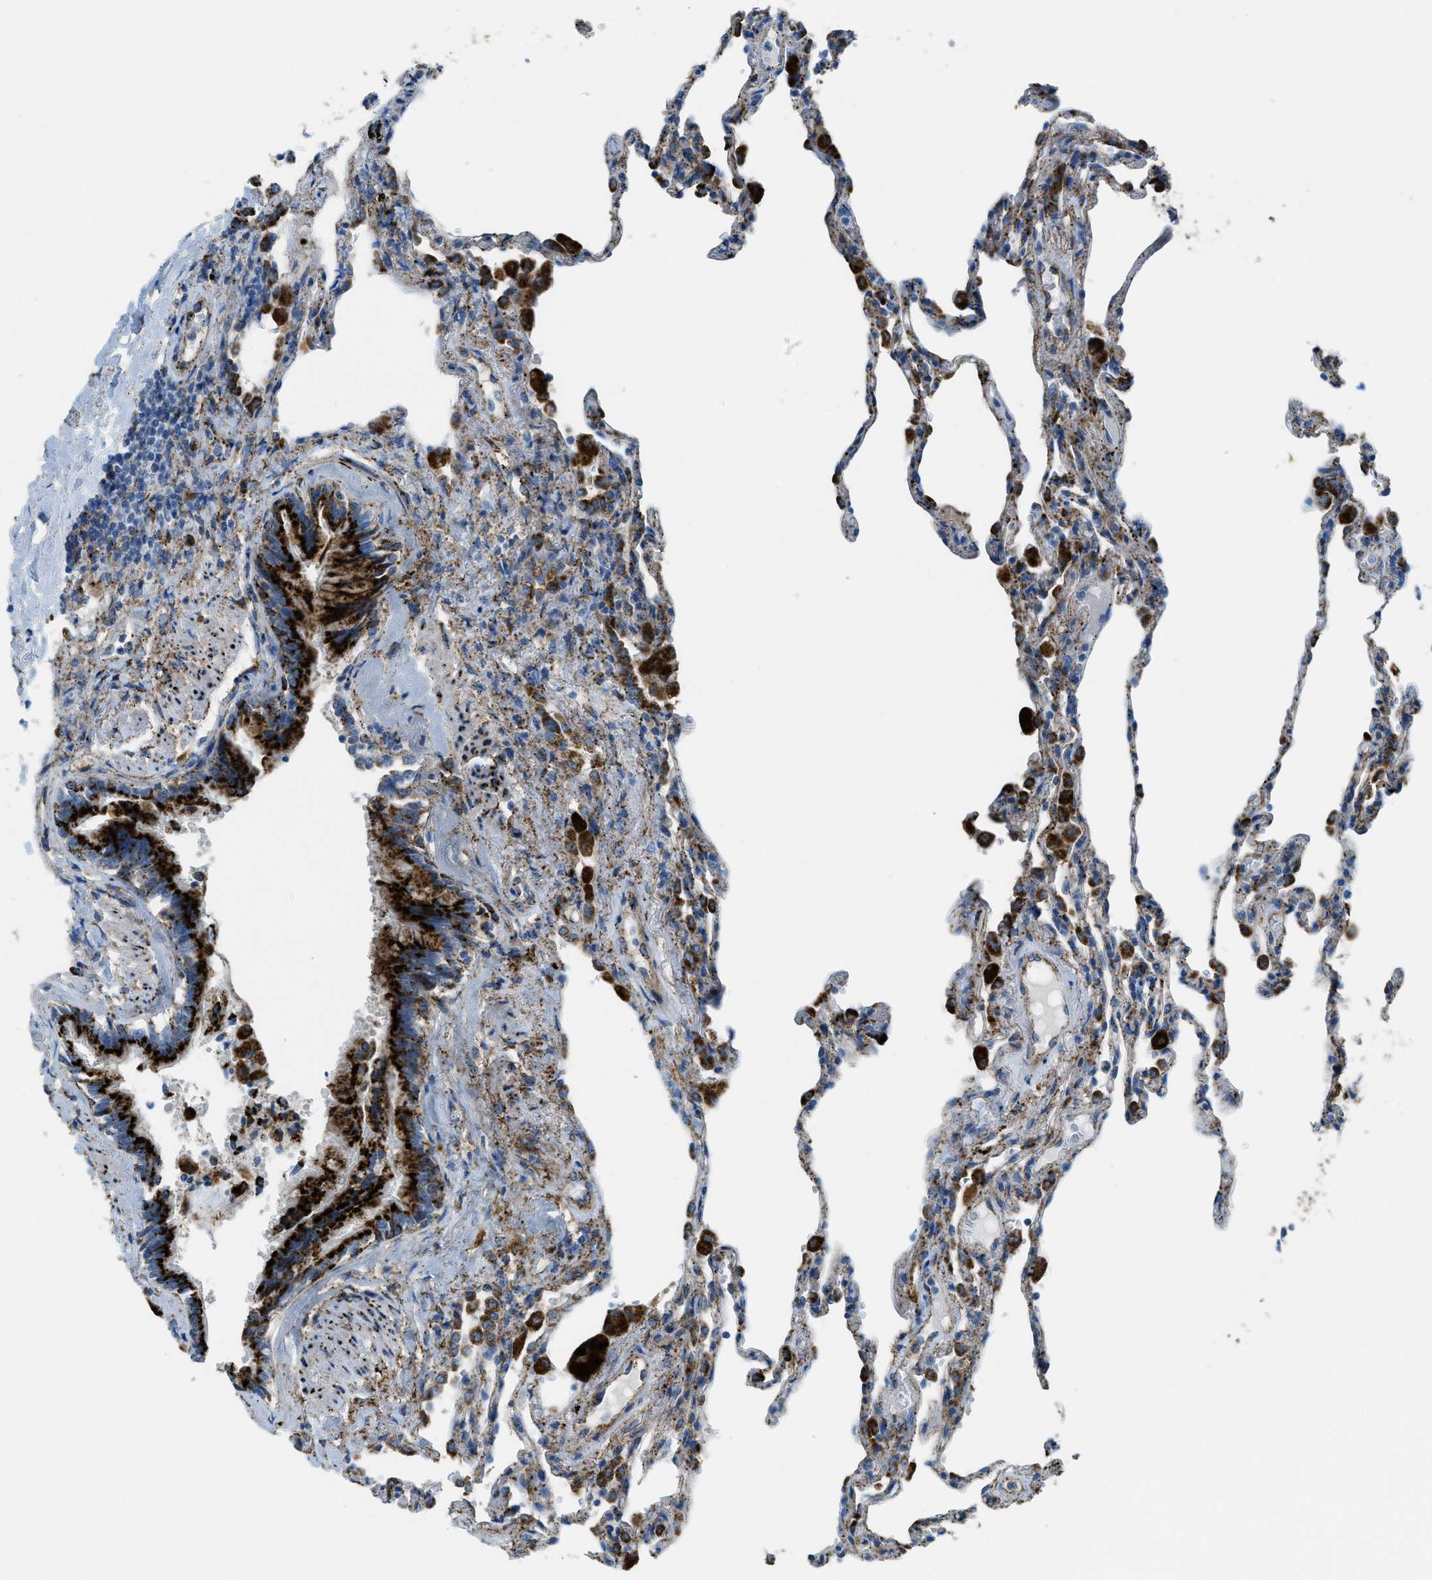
{"staining": {"intensity": "strong", "quantity": "25%-75%", "location": "cytoplasmic/membranous"}, "tissue": "lung", "cell_type": "Alveolar cells", "image_type": "normal", "snomed": [{"axis": "morphology", "description": "Normal tissue, NOS"}, {"axis": "topography", "description": "Lung"}], "caption": "Strong cytoplasmic/membranous expression for a protein is appreciated in about 25%-75% of alveolar cells of unremarkable lung using immunohistochemistry (IHC).", "gene": "SCARB2", "patient": {"sex": "male", "age": 59}}